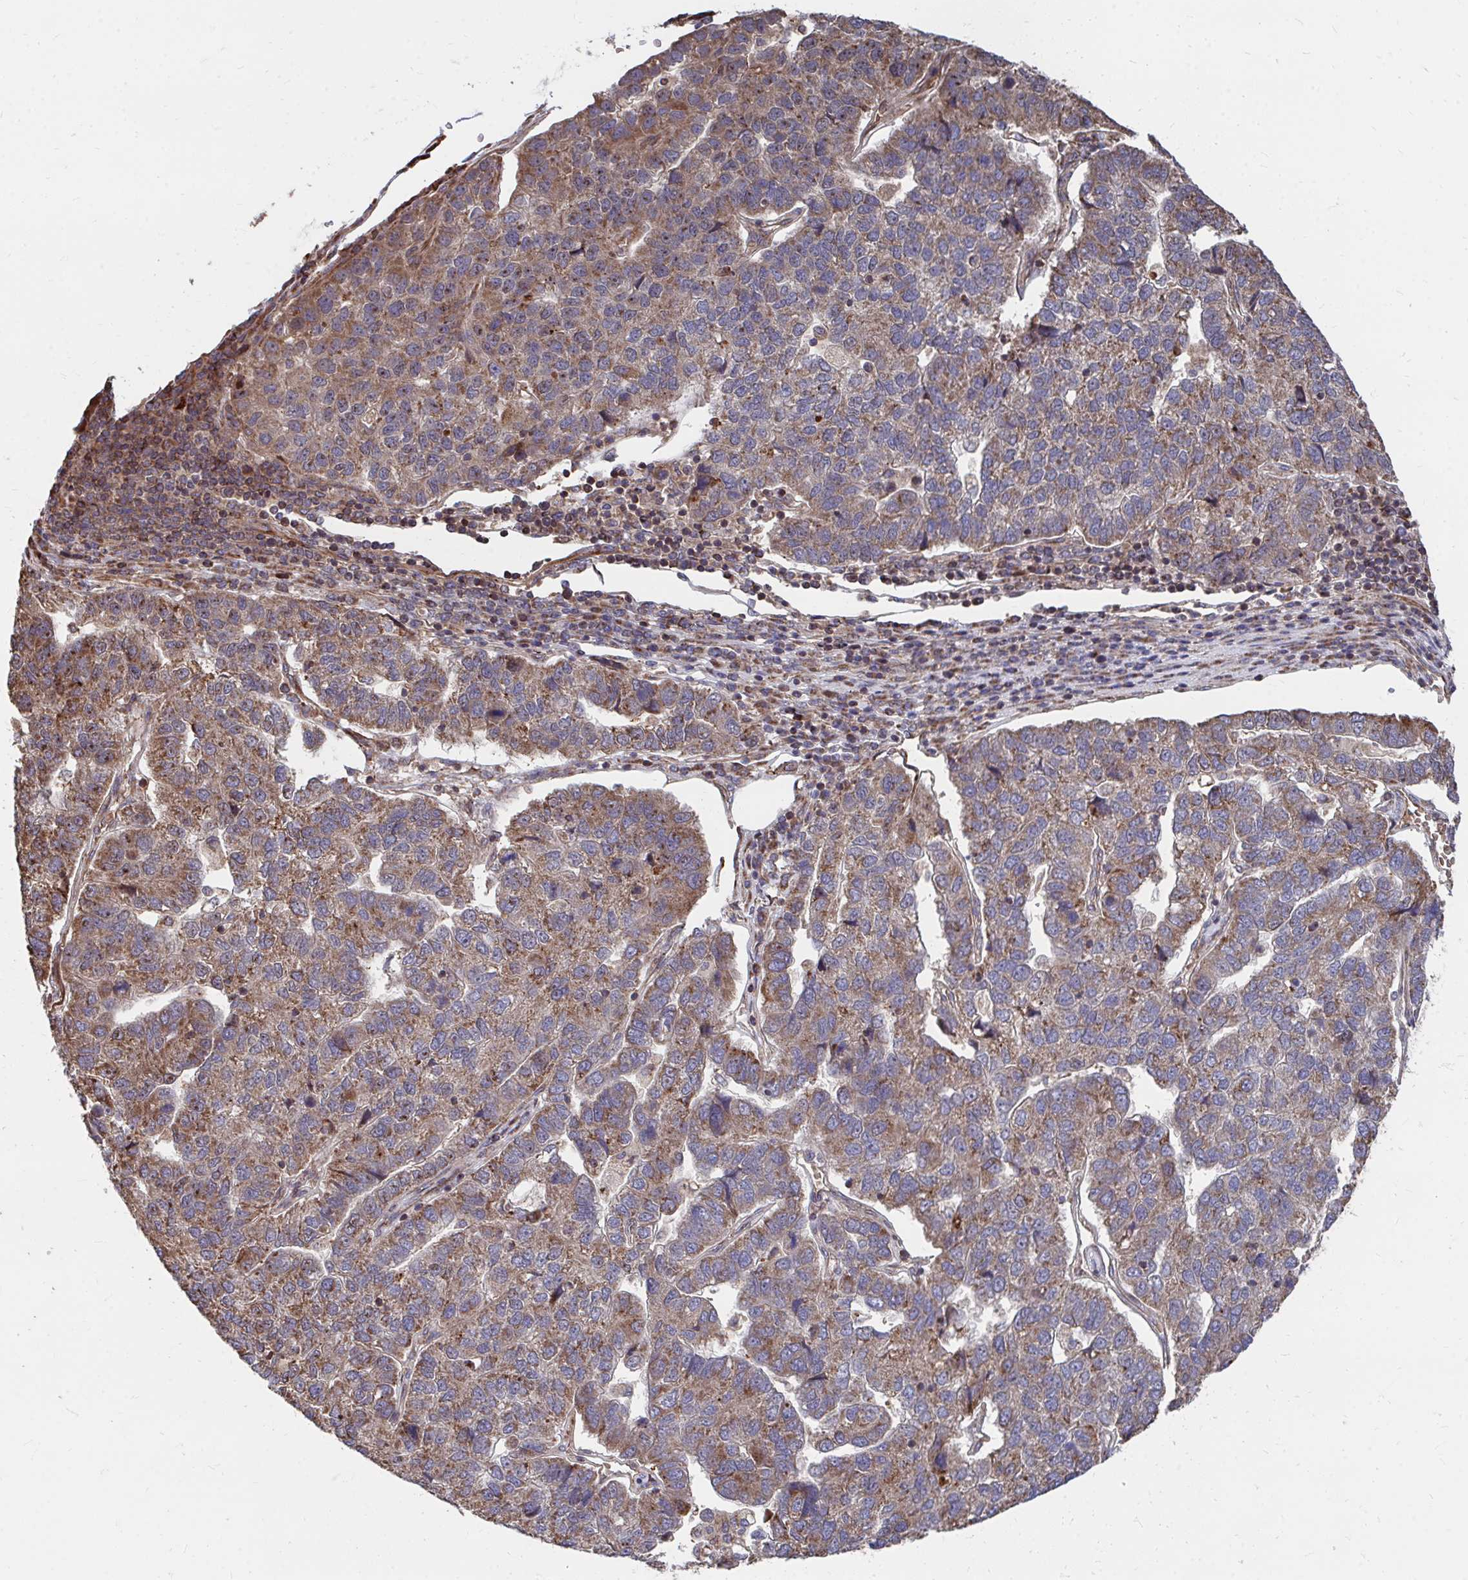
{"staining": {"intensity": "moderate", "quantity": ">75%", "location": "cytoplasmic/membranous"}, "tissue": "pancreatic cancer", "cell_type": "Tumor cells", "image_type": "cancer", "snomed": [{"axis": "morphology", "description": "Adenocarcinoma, NOS"}, {"axis": "topography", "description": "Pancreas"}], "caption": "There is medium levels of moderate cytoplasmic/membranous staining in tumor cells of pancreatic cancer, as demonstrated by immunohistochemical staining (brown color).", "gene": "FAM89A", "patient": {"sex": "female", "age": 61}}